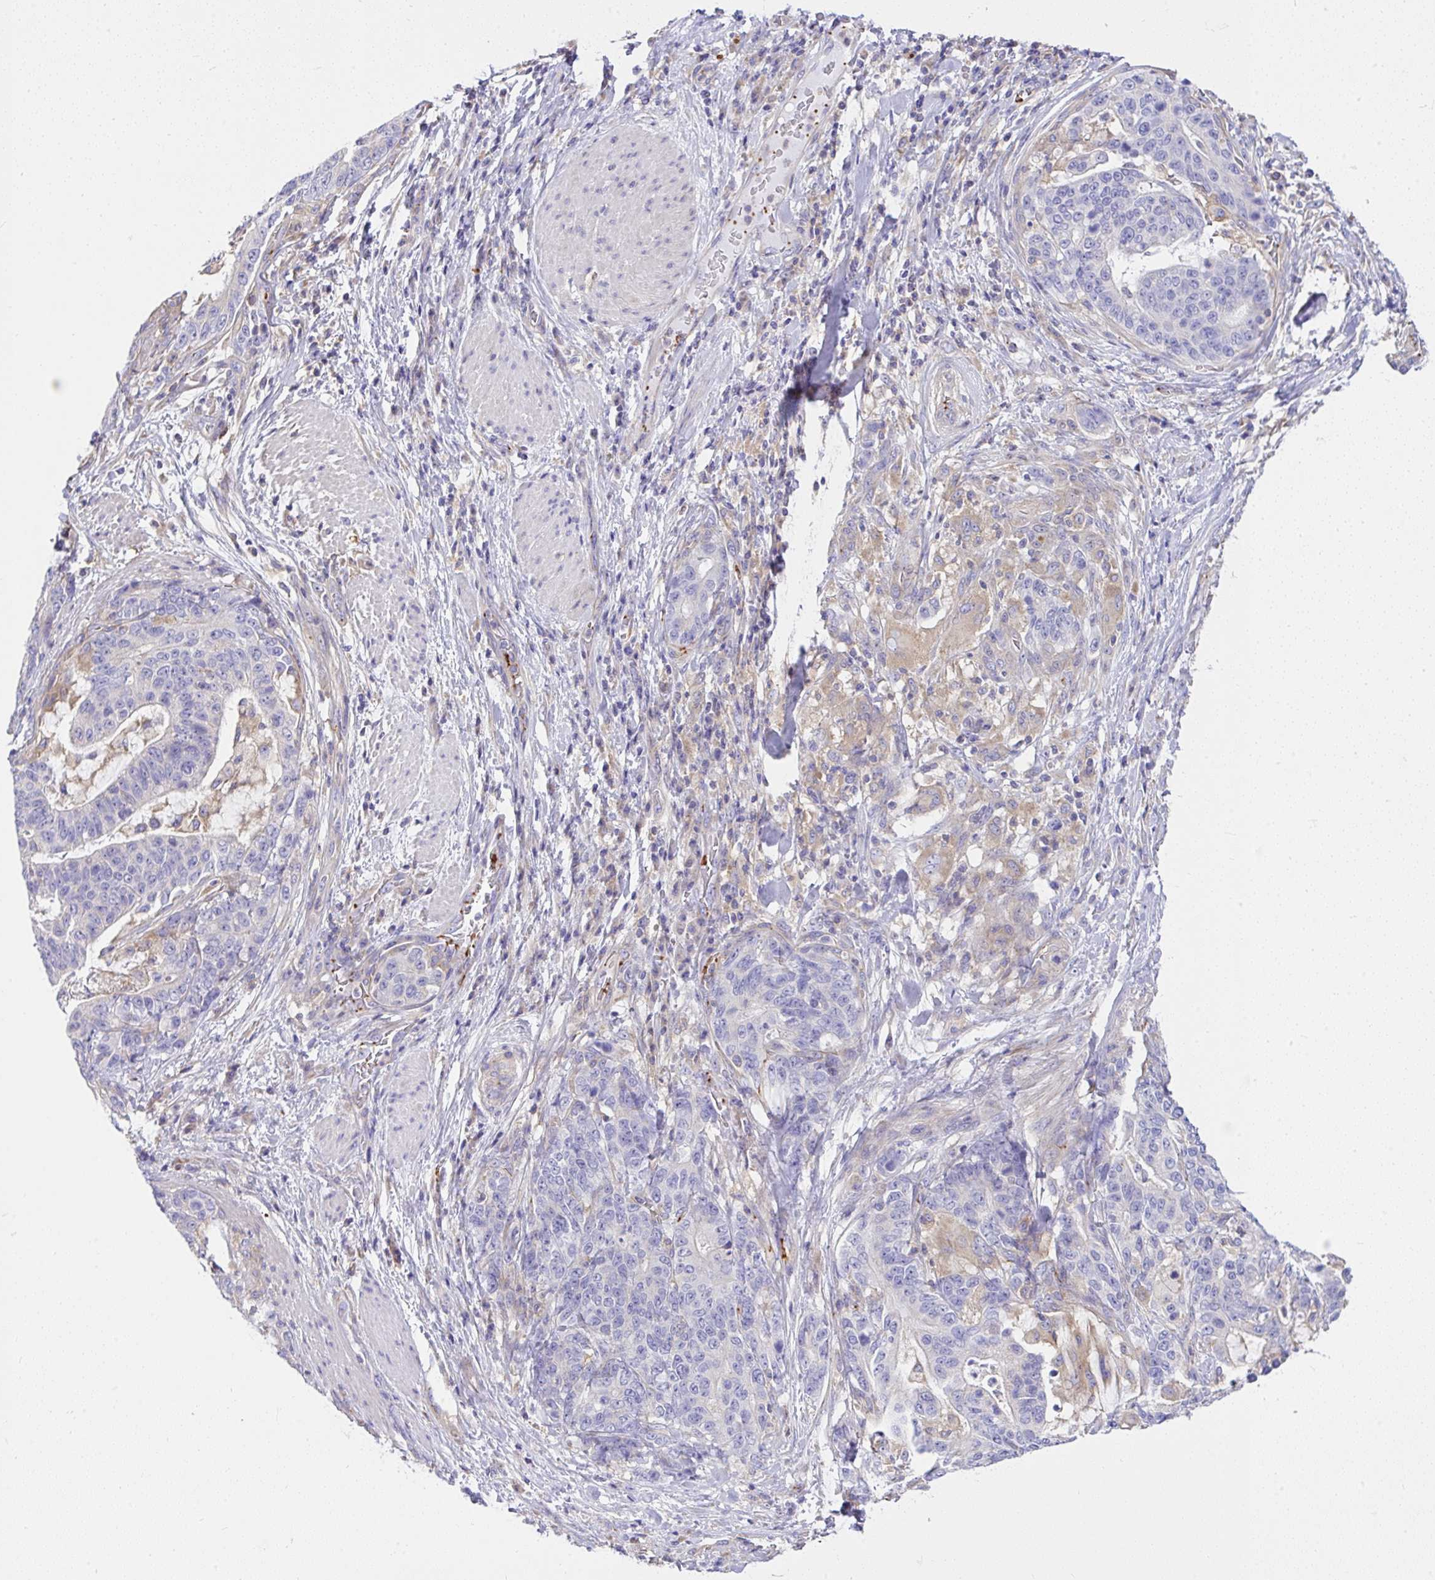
{"staining": {"intensity": "negative", "quantity": "none", "location": "none"}, "tissue": "stomach cancer", "cell_type": "Tumor cells", "image_type": "cancer", "snomed": [{"axis": "morphology", "description": "Normal tissue, NOS"}, {"axis": "morphology", "description": "Adenocarcinoma, NOS"}, {"axis": "topography", "description": "Stomach"}], "caption": "Stomach cancer (adenocarcinoma) stained for a protein using IHC reveals no staining tumor cells.", "gene": "CCDC142", "patient": {"sex": "female", "age": 64}}